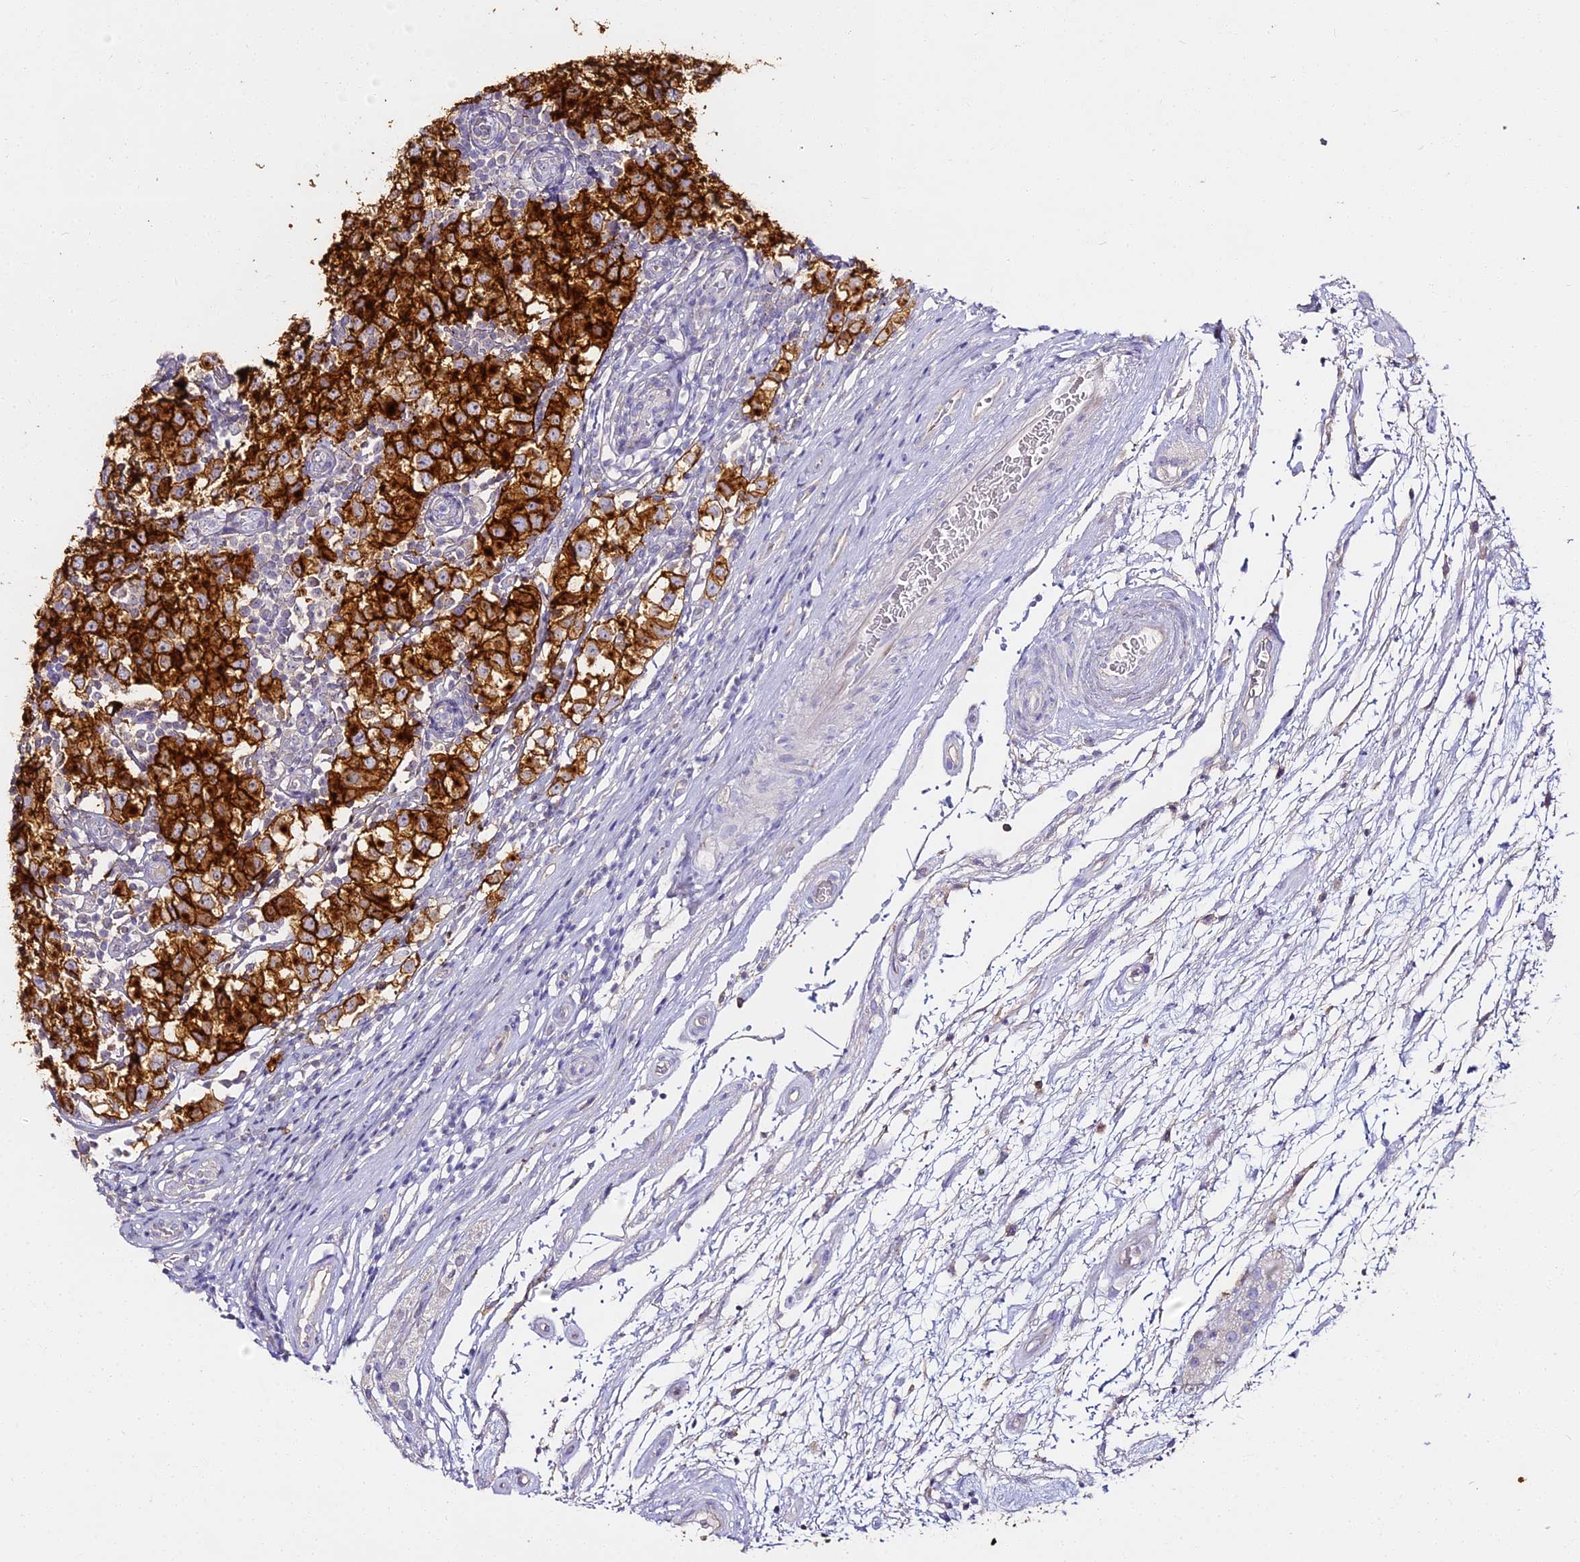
{"staining": {"intensity": "strong", "quantity": ">75%", "location": "cytoplasmic/membranous"}, "tissue": "testis cancer", "cell_type": "Tumor cells", "image_type": "cancer", "snomed": [{"axis": "morphology", "description": "Seminoma, NOS"}, {"axis": "topography", "description": "Testis"}], "caption": "The histopathology image displays a brown stain indicating the presence of a protein in the cytoplasmic/membranous of tumor cells in testis cancer (seminoma).", "gene": "ALPG", "patient": {"sex": "male", "age": 65}}